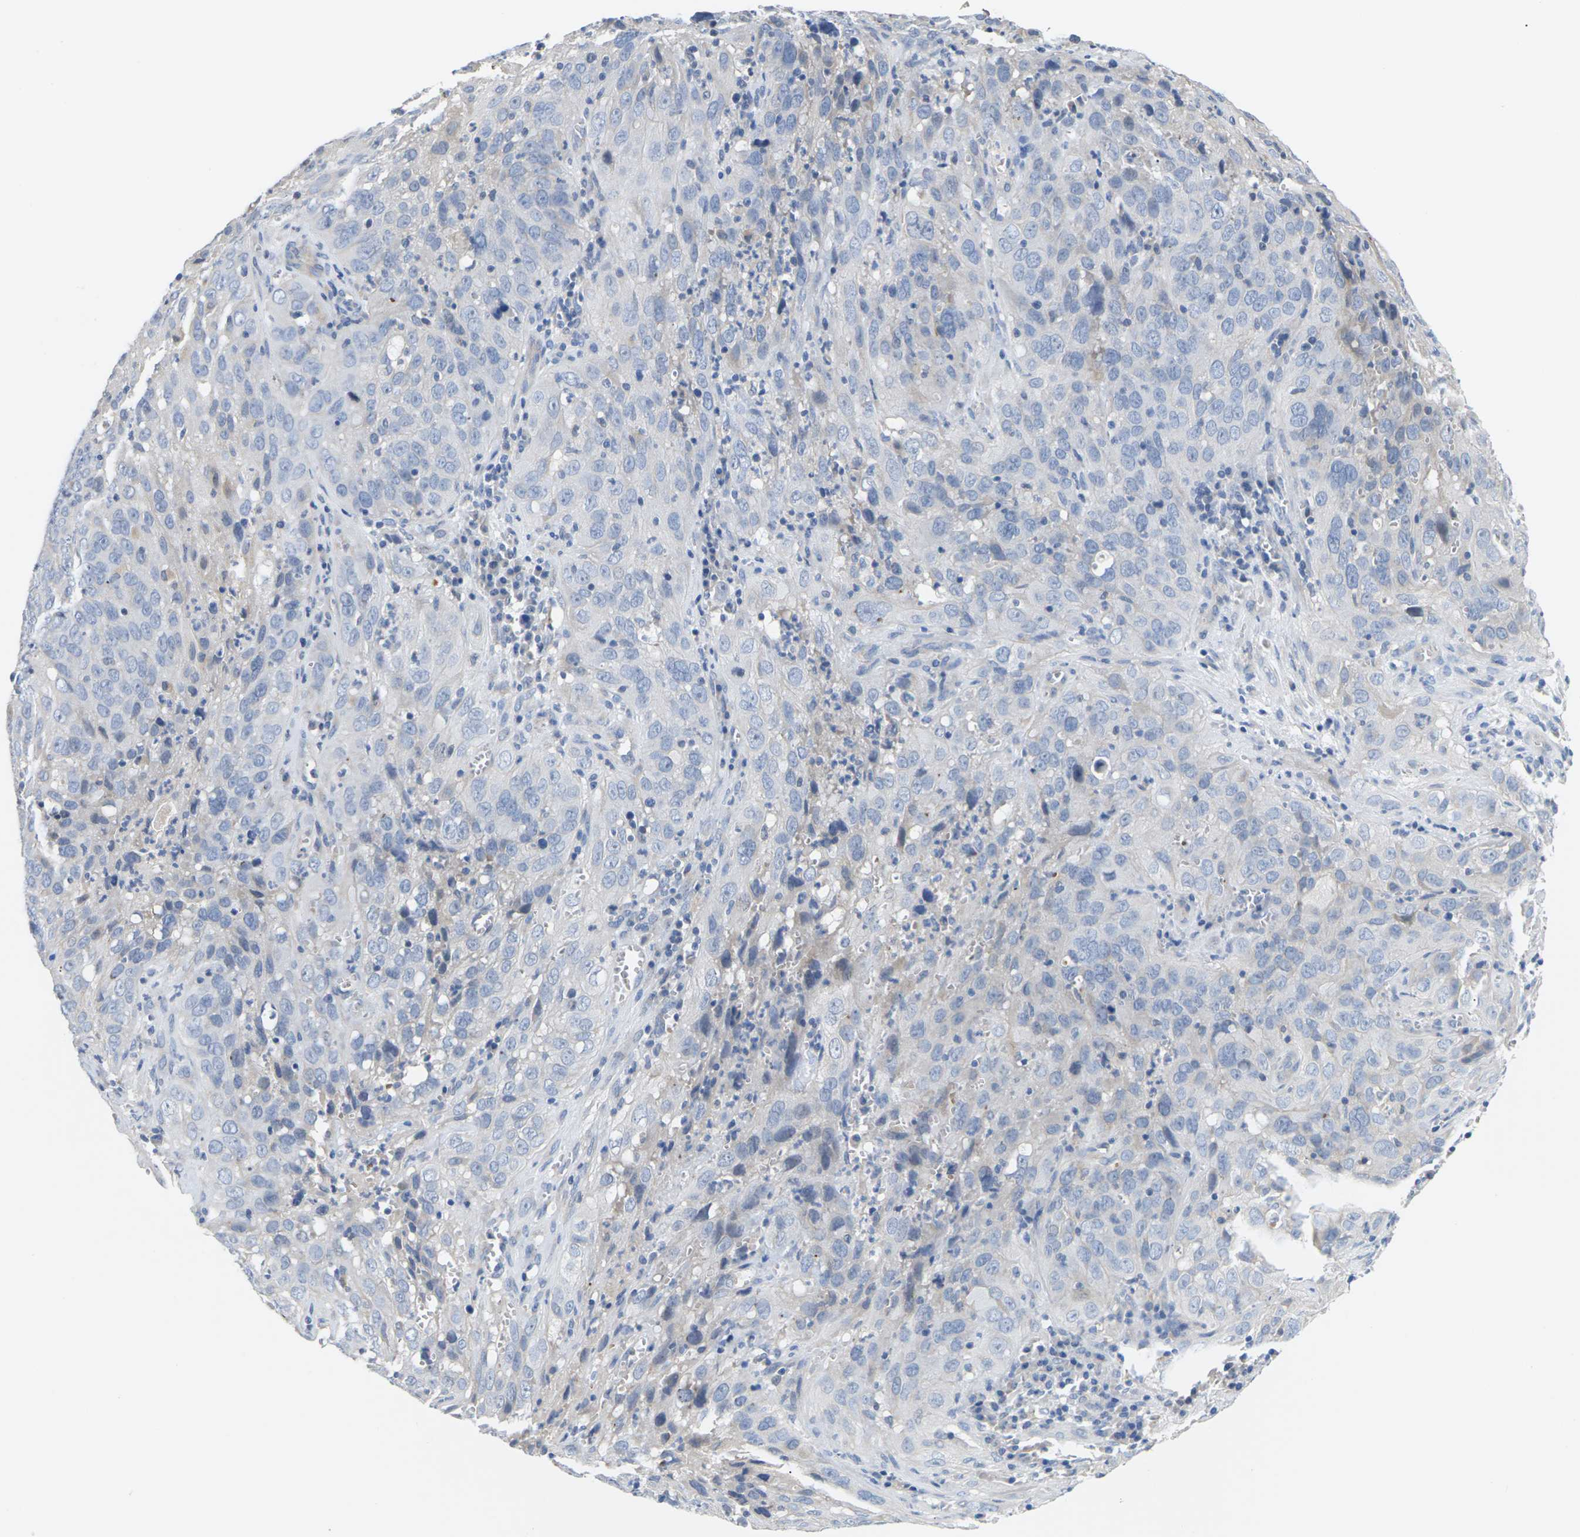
{"staining": {"intensity": "negative", "quantity": "none", "location": "none"}, "tissue": "cervical cancer", "cell_type": "Tumor cells", "image_type": "cancer", "snomed": [{"axis": "morphology", "description": "Squamous cell carcinoma, NOS"}, {"axis": "topography", "description": "Cervix"}], "caption": "IHC photomicrograph of human cervical squamous cell carcinoma stained for a protein (brown), which reveals no positivity in tumor cells.", "gene": "TMCO4", "patient": {"sex": "female", "age": 32}}